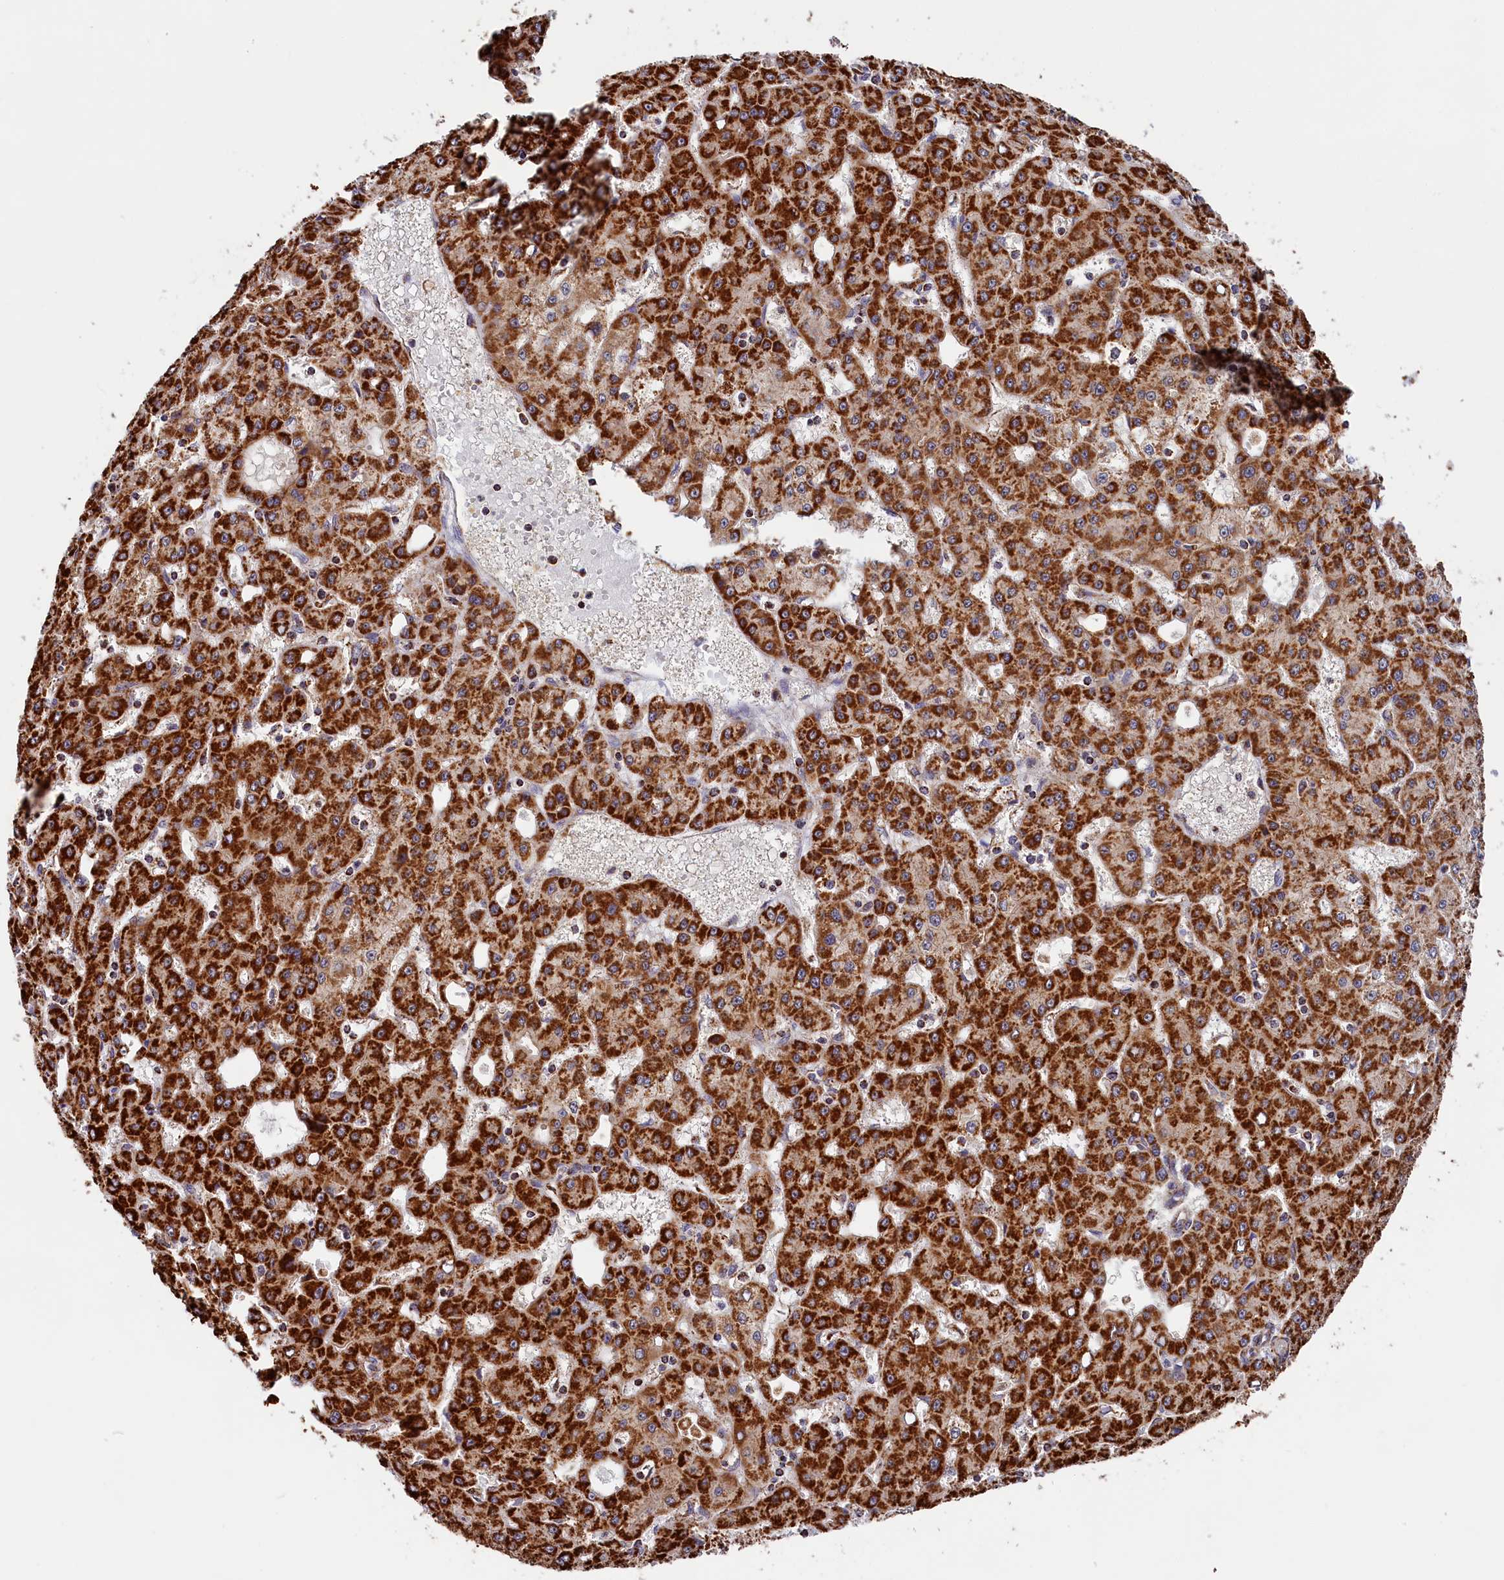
{"staining": {"intensity": "strong", "quantity": ">75%", "location": "cytoplasmic/membranous"}, "tissue": "liver cancer", "cell_type": "Tumor cells", "image_type": "cancer", "snomed": [{"axis": "morphology", "description": "Carcinoma, Hepatocellular, NOS"}, {"axis": "topography", "description": "Liver"}], "caption": "The micrograph demonstrates staining of liver hepatocellular carcinoma, revealing strong cytoplasmic/membranous protein expression (brown color) within tumor cells.", "gene": "MACROD1", "patient": {"sex": "male", "age": 47}}